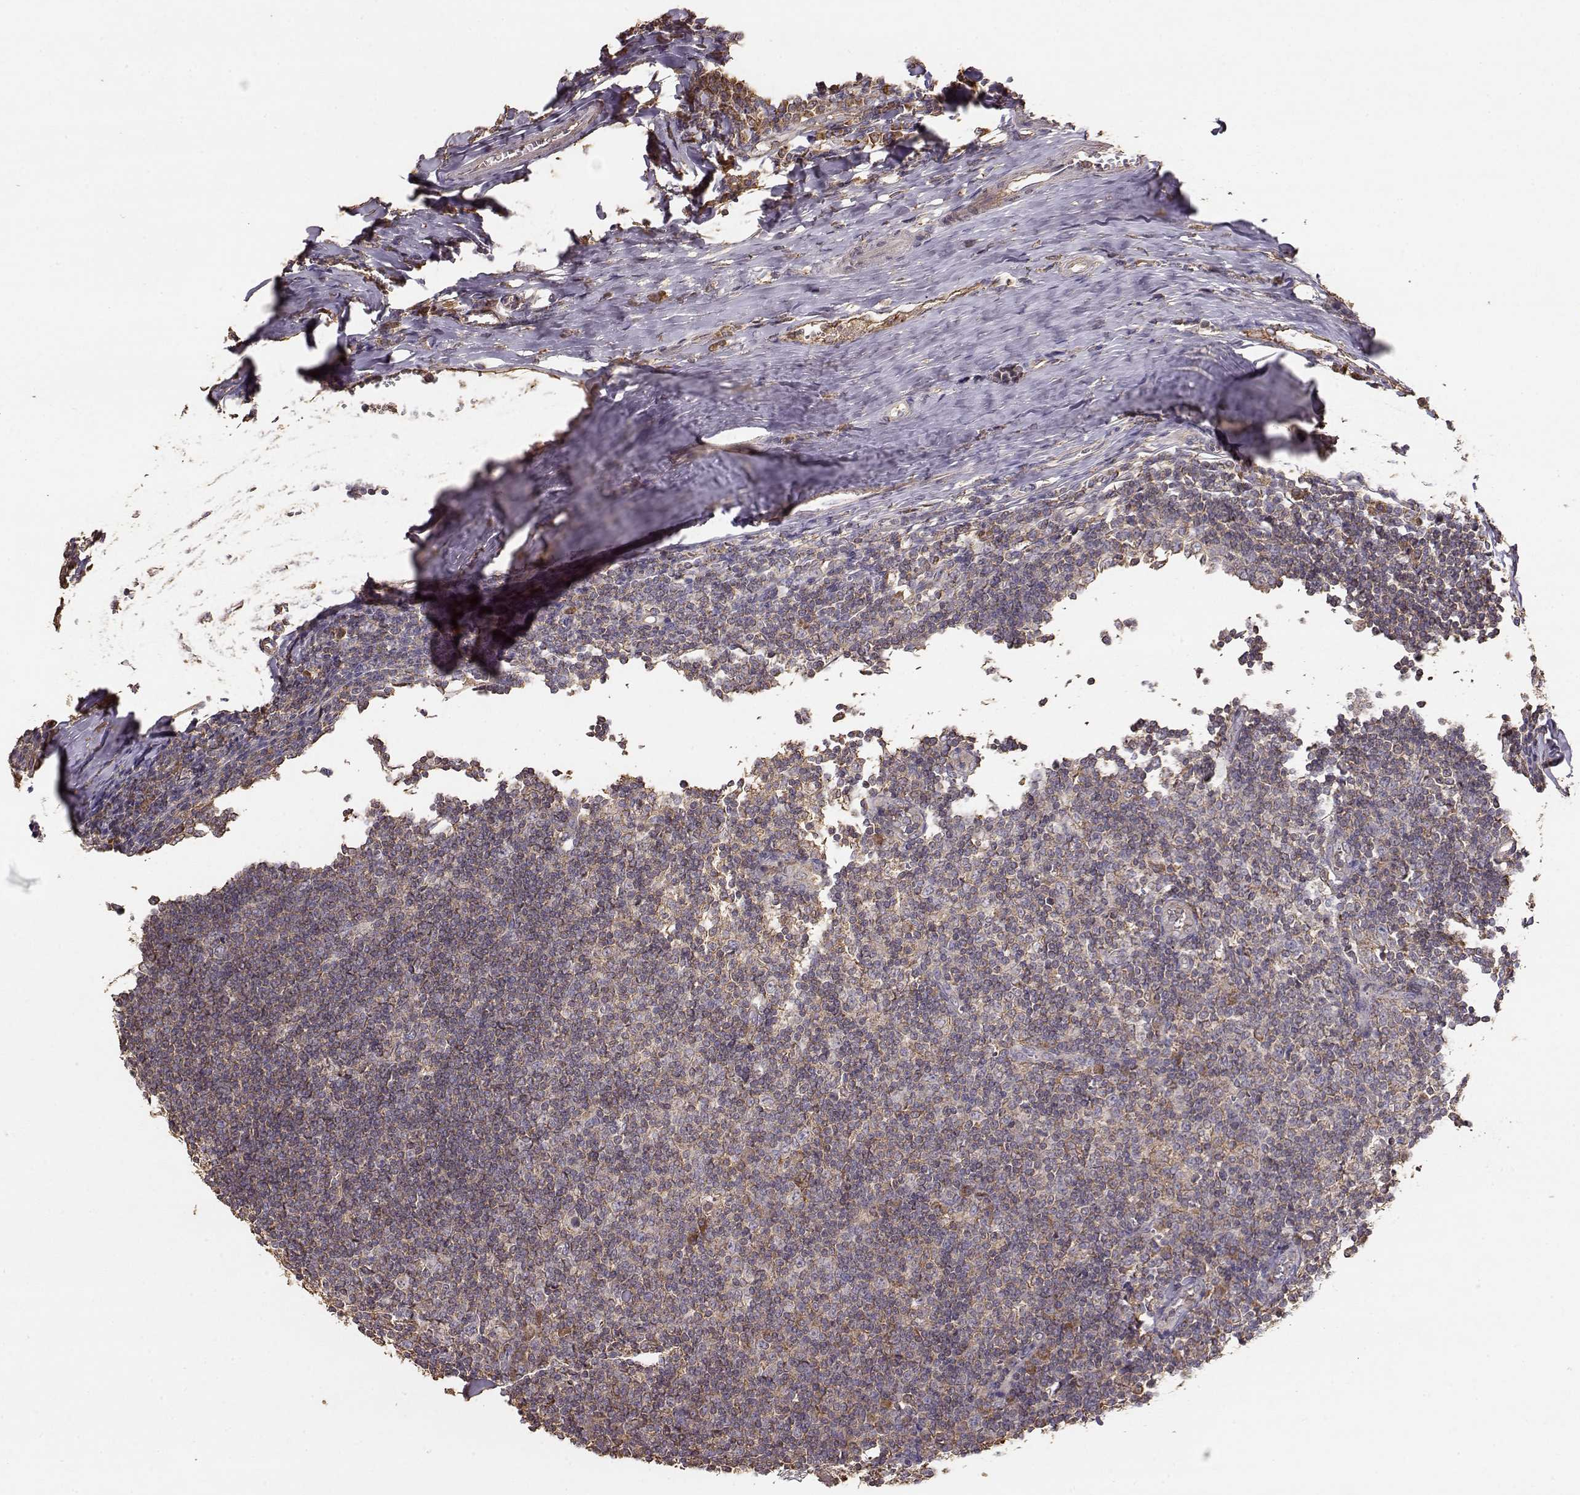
{"staining": {"intensity": "weak", "quantity": ">75%", "location": "cytoplasmic/membranous"}, "tissue": "tonsil", "cell_type": "Germinal center cells", "image_type": "normal", "snomed": [{"axis": "morphology", "description": "Normal tissue, NOS"}, {"axis": "topography", "description": "Tonsil"}], "caption": "Brown immunohistochemical staining in unremarkable tonsil displays weak cytoplasmic/membranous positivity in approximately >75% of germinal center cells.", "gene": "TARS3", "patient": {"sex": "female", "age": 12}}